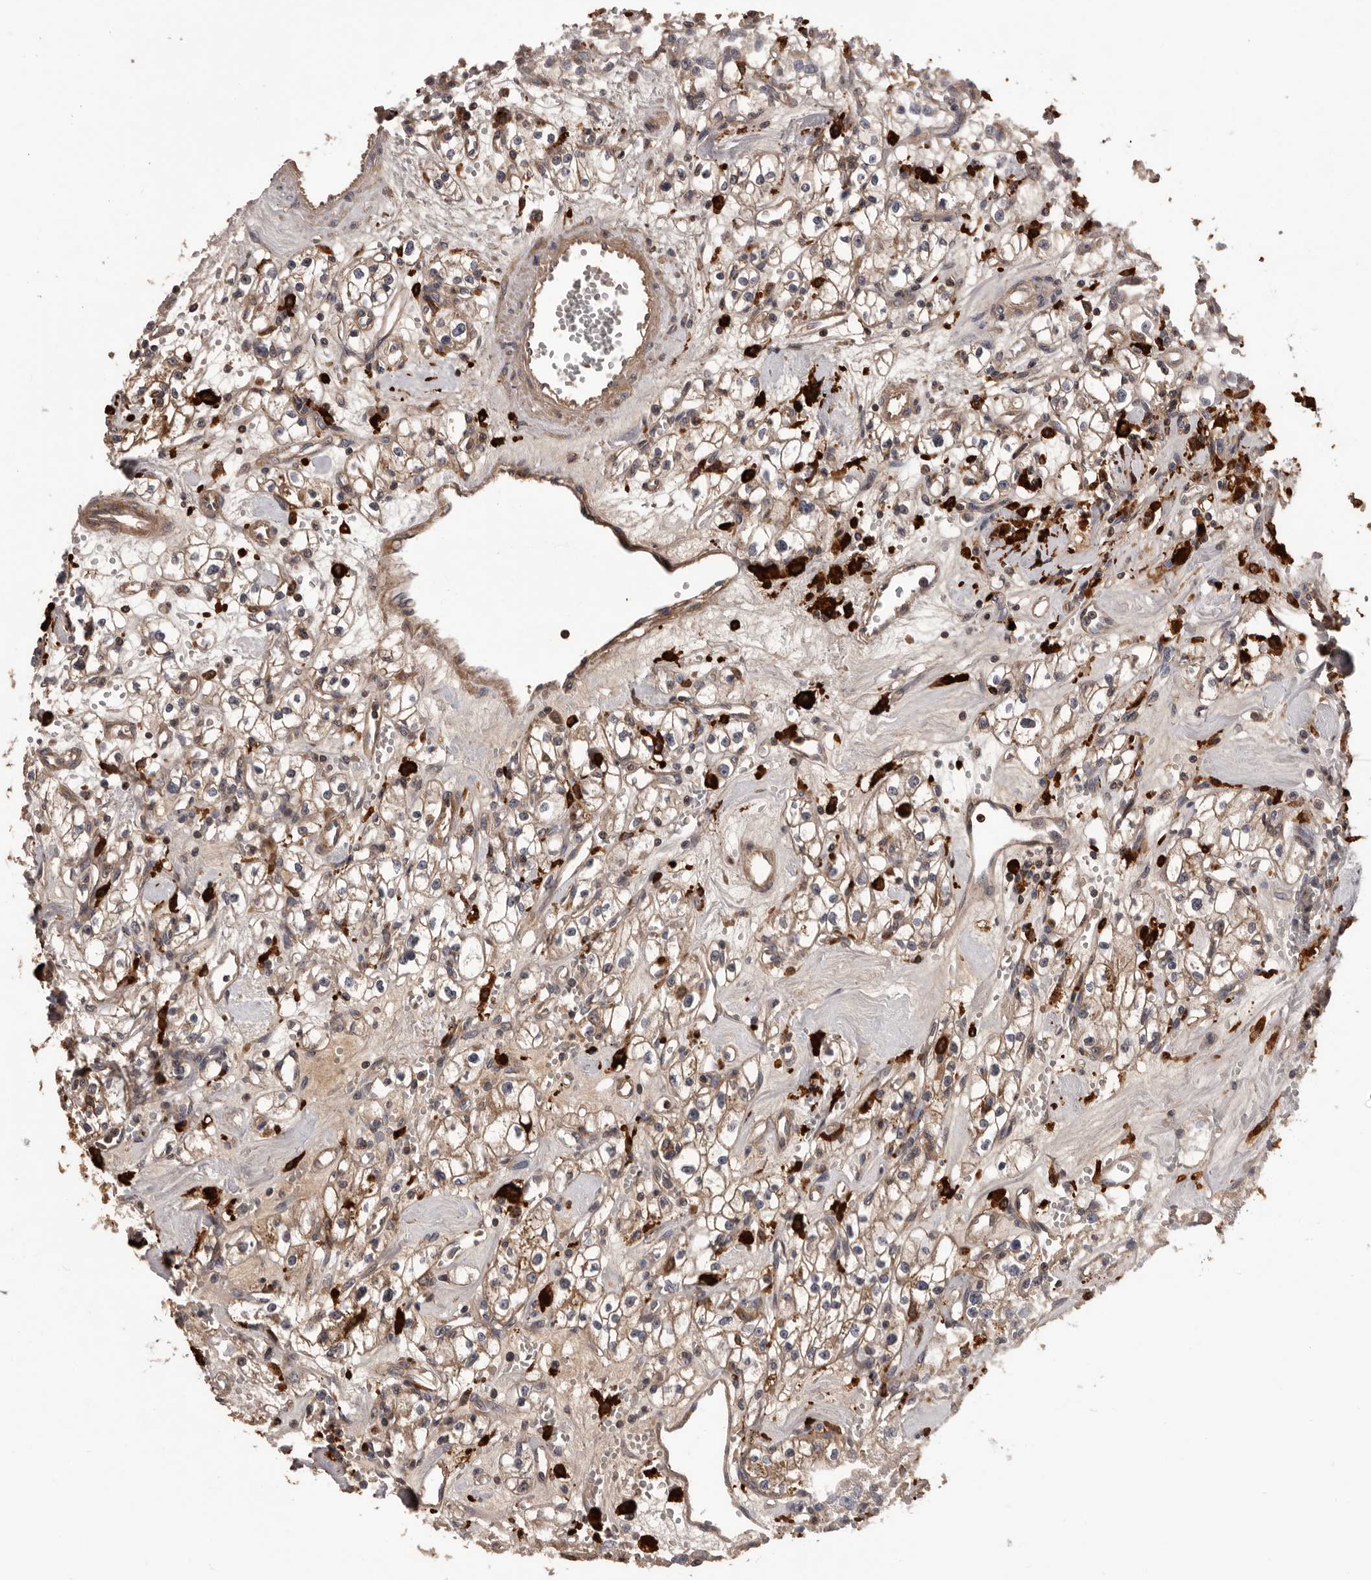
{"staining": {"intensity": "weak", "quantity": ">75%", "location": "cytoplasmic/membranous"}, "tissue": "renal cancer", "cell_type": "Tumor cells", "image_type": "cancer", "snomed": [{"axis": "morphology", "description": "Adenocarcinoma, NOS"}, {"axis": "topography", "description": "Kidney"}], "caption": "Immunohistochemical staining of human adenocarcinoma (renal) exhibits low levels of weak cytoplasmic/membranous protein staining in approximately >75% of tumor cells.", "gene": "ADAMTS2", "patient": {"sex": "male", "age": 56}}